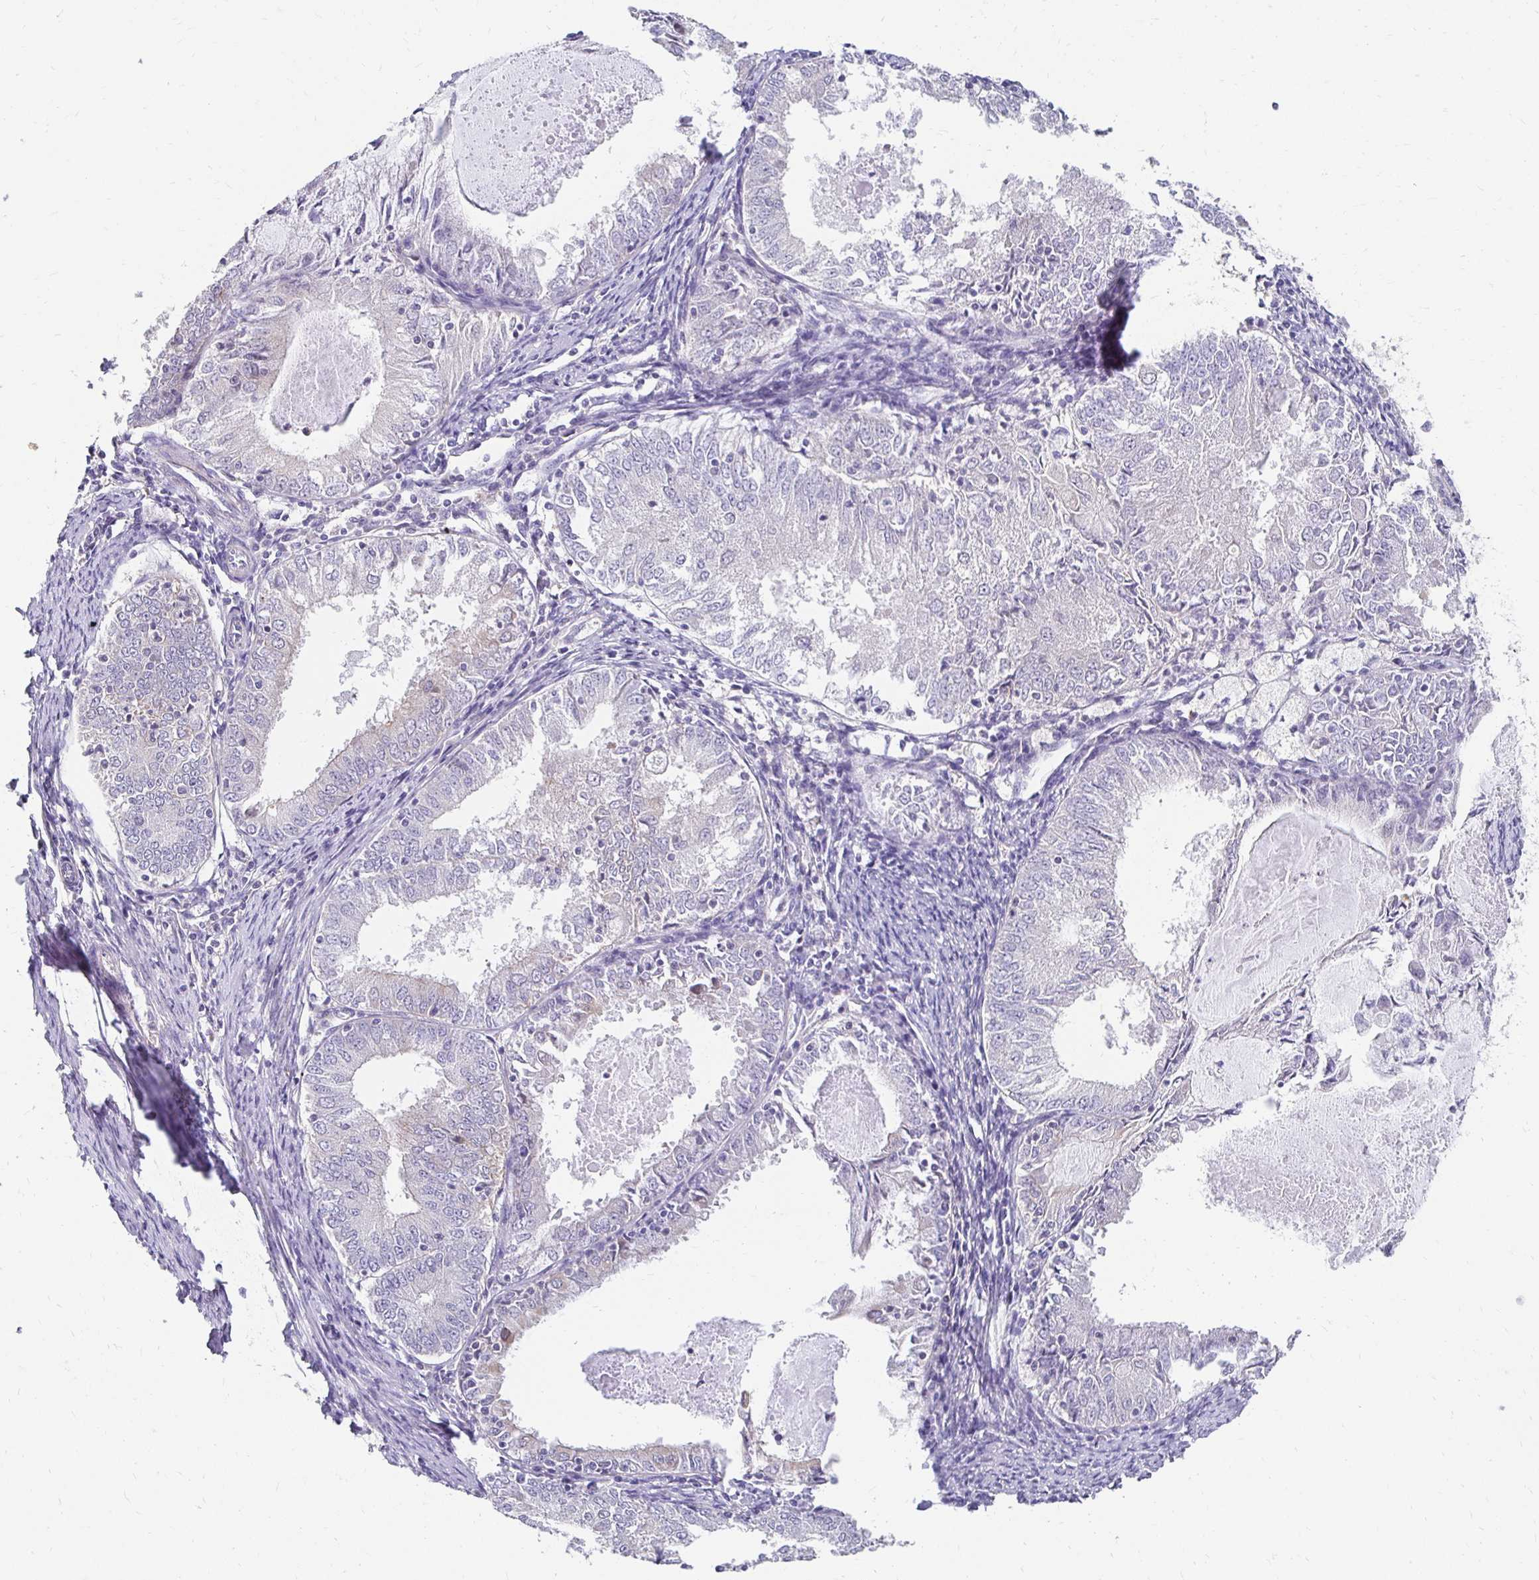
{"staining": {"intensity": "negative", "quantity": "none", "location": "none"}, "tissue": "endometrial cancer", "cell_type": "Tumor cells", "image_type": "cancer", "snomed": [{"axis": "morphology", "description": "Adenocarcinoma, NOS"}, {"axis": "topography", "description": "Endometrium"}], "caption": "Image shows no significant protein expression in tumor cells of adenocarcinoma (endometrial).", "gene": "AKAP6", "patient": {"sex": "female", "age": 57}}